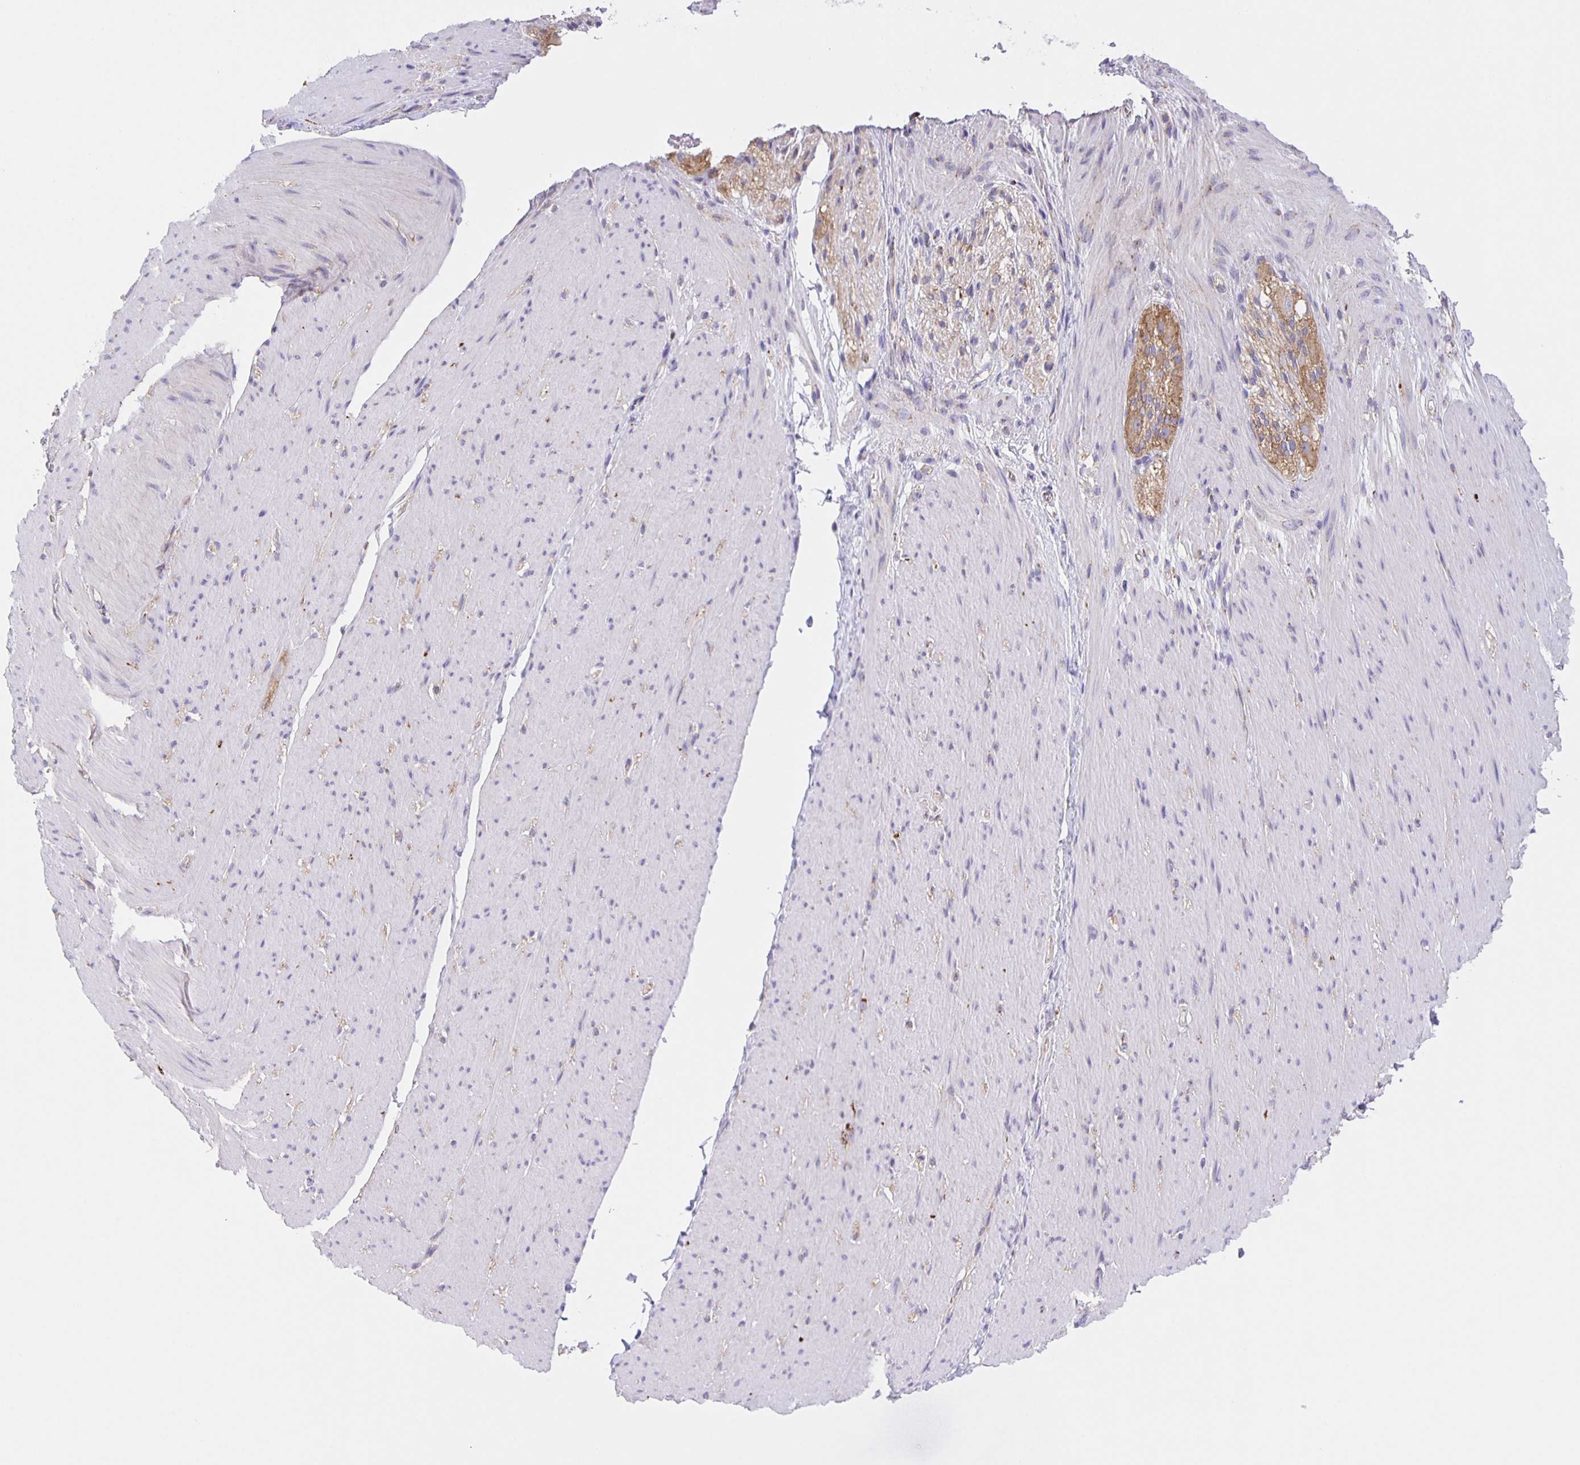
{"staining": {"intensity": "negative", "quantity": "none", "location": "none"}, "tissue": "smooth muscle", "cell_type": "Smooth muscle cells", "image_type": "normal", "snomed": [{"axis": "morphology", "description": "Normal tissue, NOS"}, {"axis": "topography", "description": "Smooth muscle"}, {"axis": "topography", "description": "Rectum"}], "caption": "Immunohistochemical staining of normal human smooth muscle reveals no significant expression in smooth muscle cells. (Brightfield microscopy of DAB immunohistochemistry (IHC) at high magnification).", "gene": "JMJD4", "patient": {"sex": "male", "age": 53}}